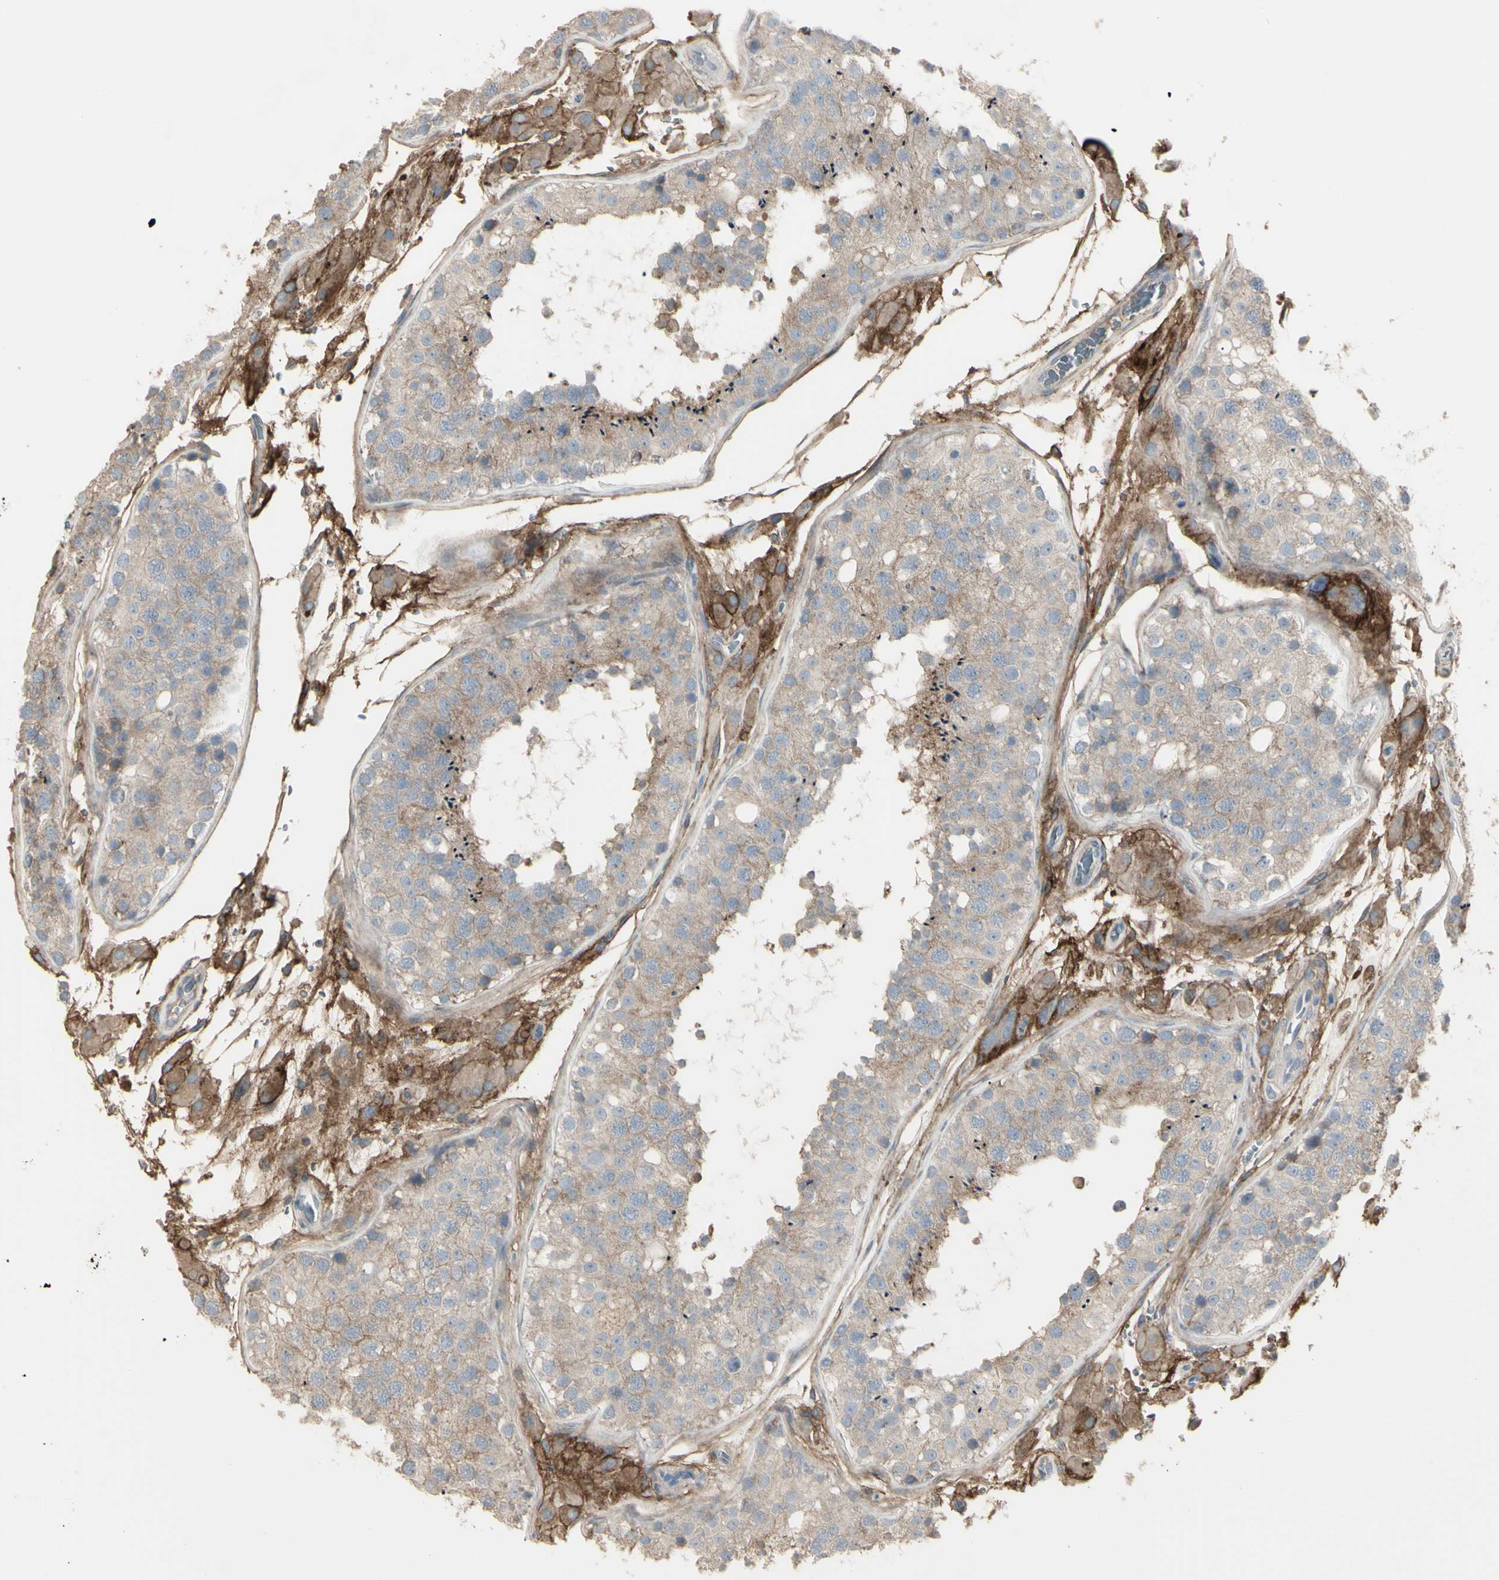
{"staining": {"intensity": "weak", "quantity": "25%-75%", "location": "cytoplasmic/membranous"}, "tissue": "testis", "cell_type": "Cells in seminiferous ducts", "image_type": "normal", "snomed": [{"axis": "morphology", "description": "Normal tissue, NOS"}, {"axis": "topography", "description": "Testis"}], "caption": "DAB (3,3'-diaminobenzidine) immunohistochemical staining of unremarkable testis demonstrates weak cytoplasmic/membranous protein positivity in about 25%-75% of cells in seminiferous ducts. The protein of interest is shown in brown color, while the nuclei are stained blue.", "gene": "CD276", "patient": {"sex": "male", "age": 26}}